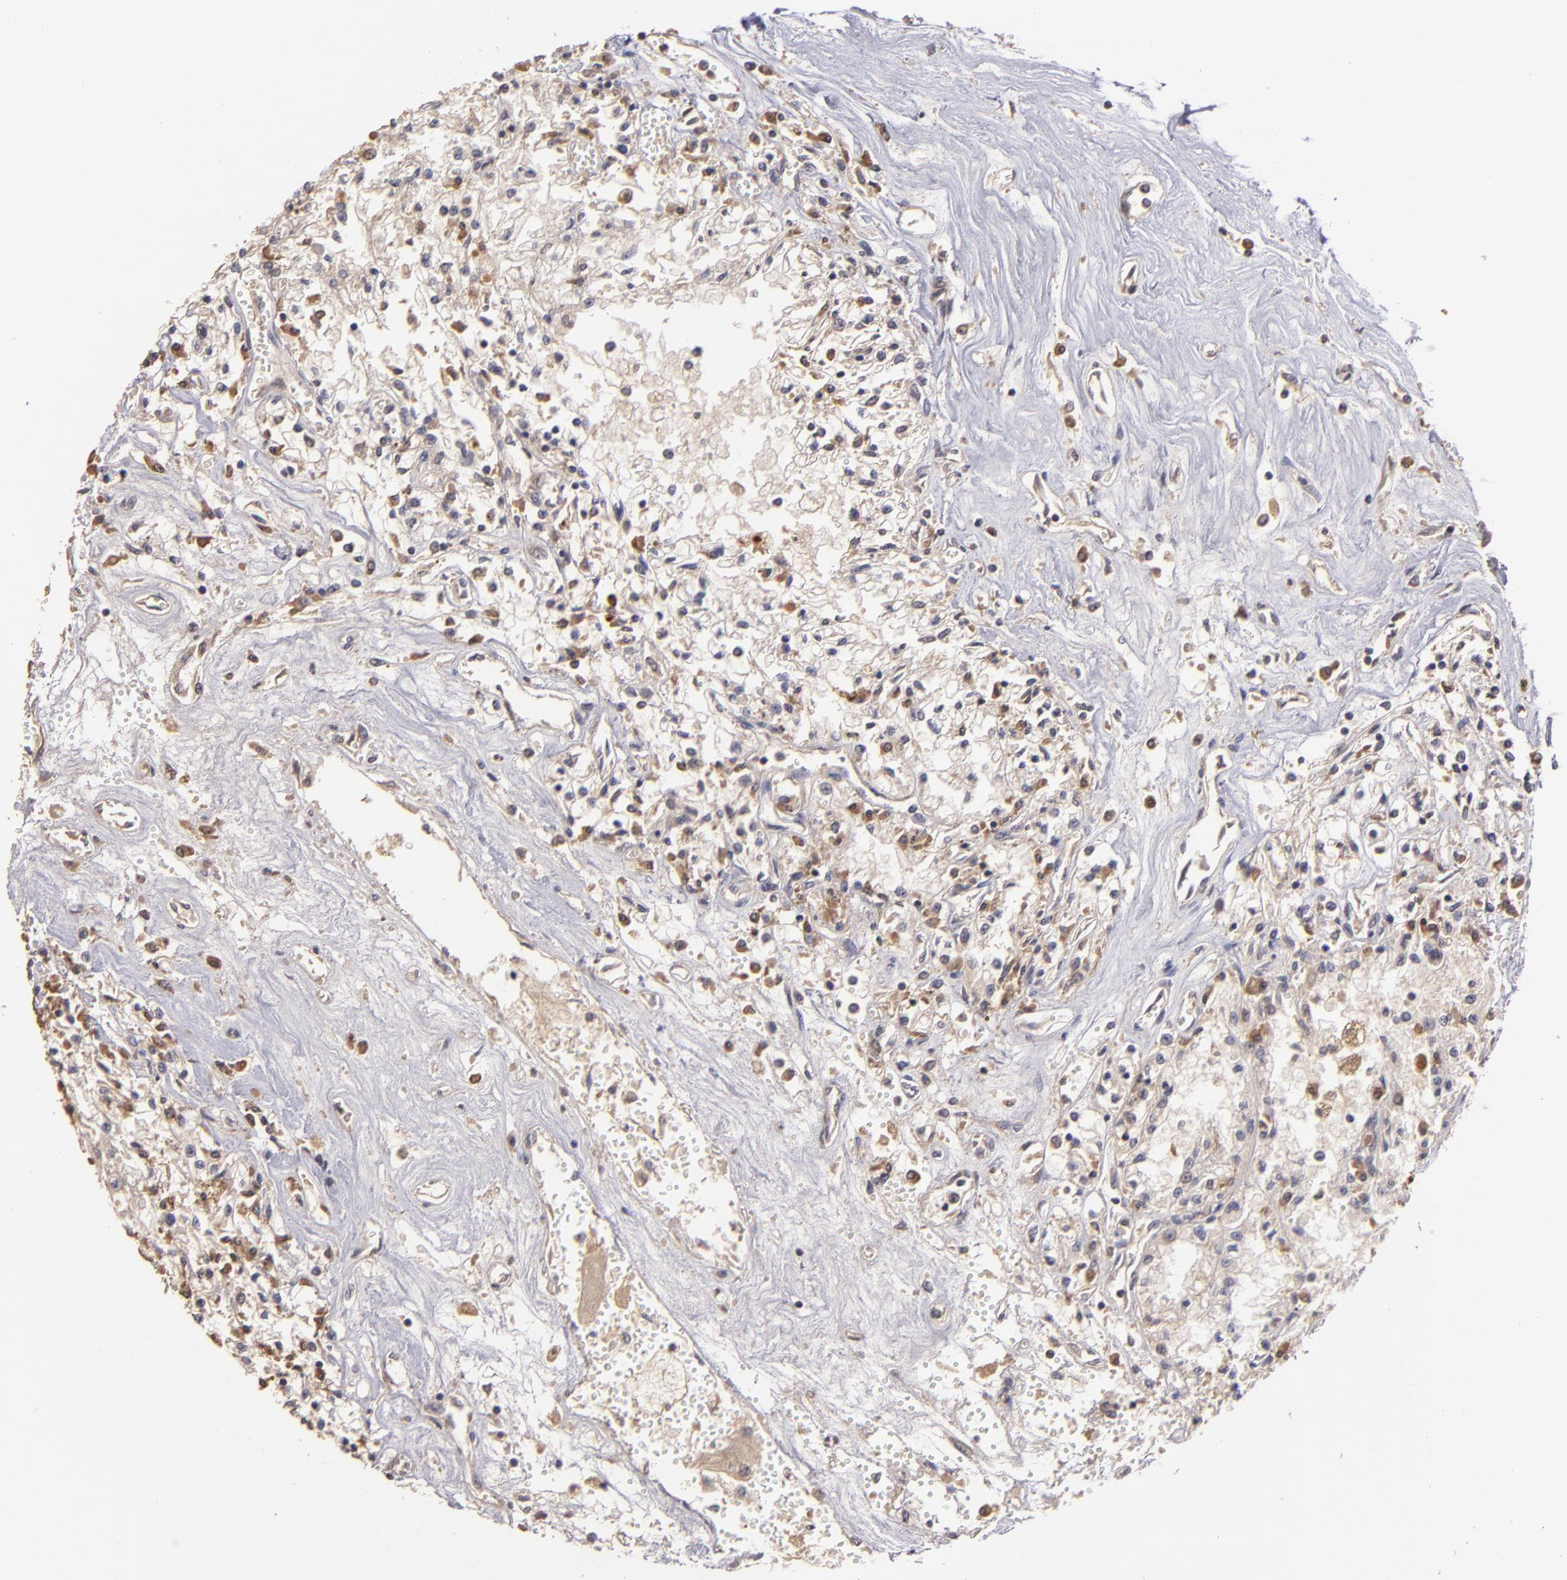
{"staining": {"intensity": "weak", "quantity": "<25%", "location": "cytoplasmic/membranous"}, "tissue": "renal cancer", "cell_type": "Tumor cells", "image_type": "cancer", "snomed": [{"axis": "morphology", "description": "Adenocarcinoma, NOS"}, {"axis": "topography", "description": "Kidney"}], "caption": "Photomicrograph shows no protein expression in tumor cells of renal adenocarcinoma tissue.", "gene": "UPF3B", "patient": {"sex": "male", "age": 78}}